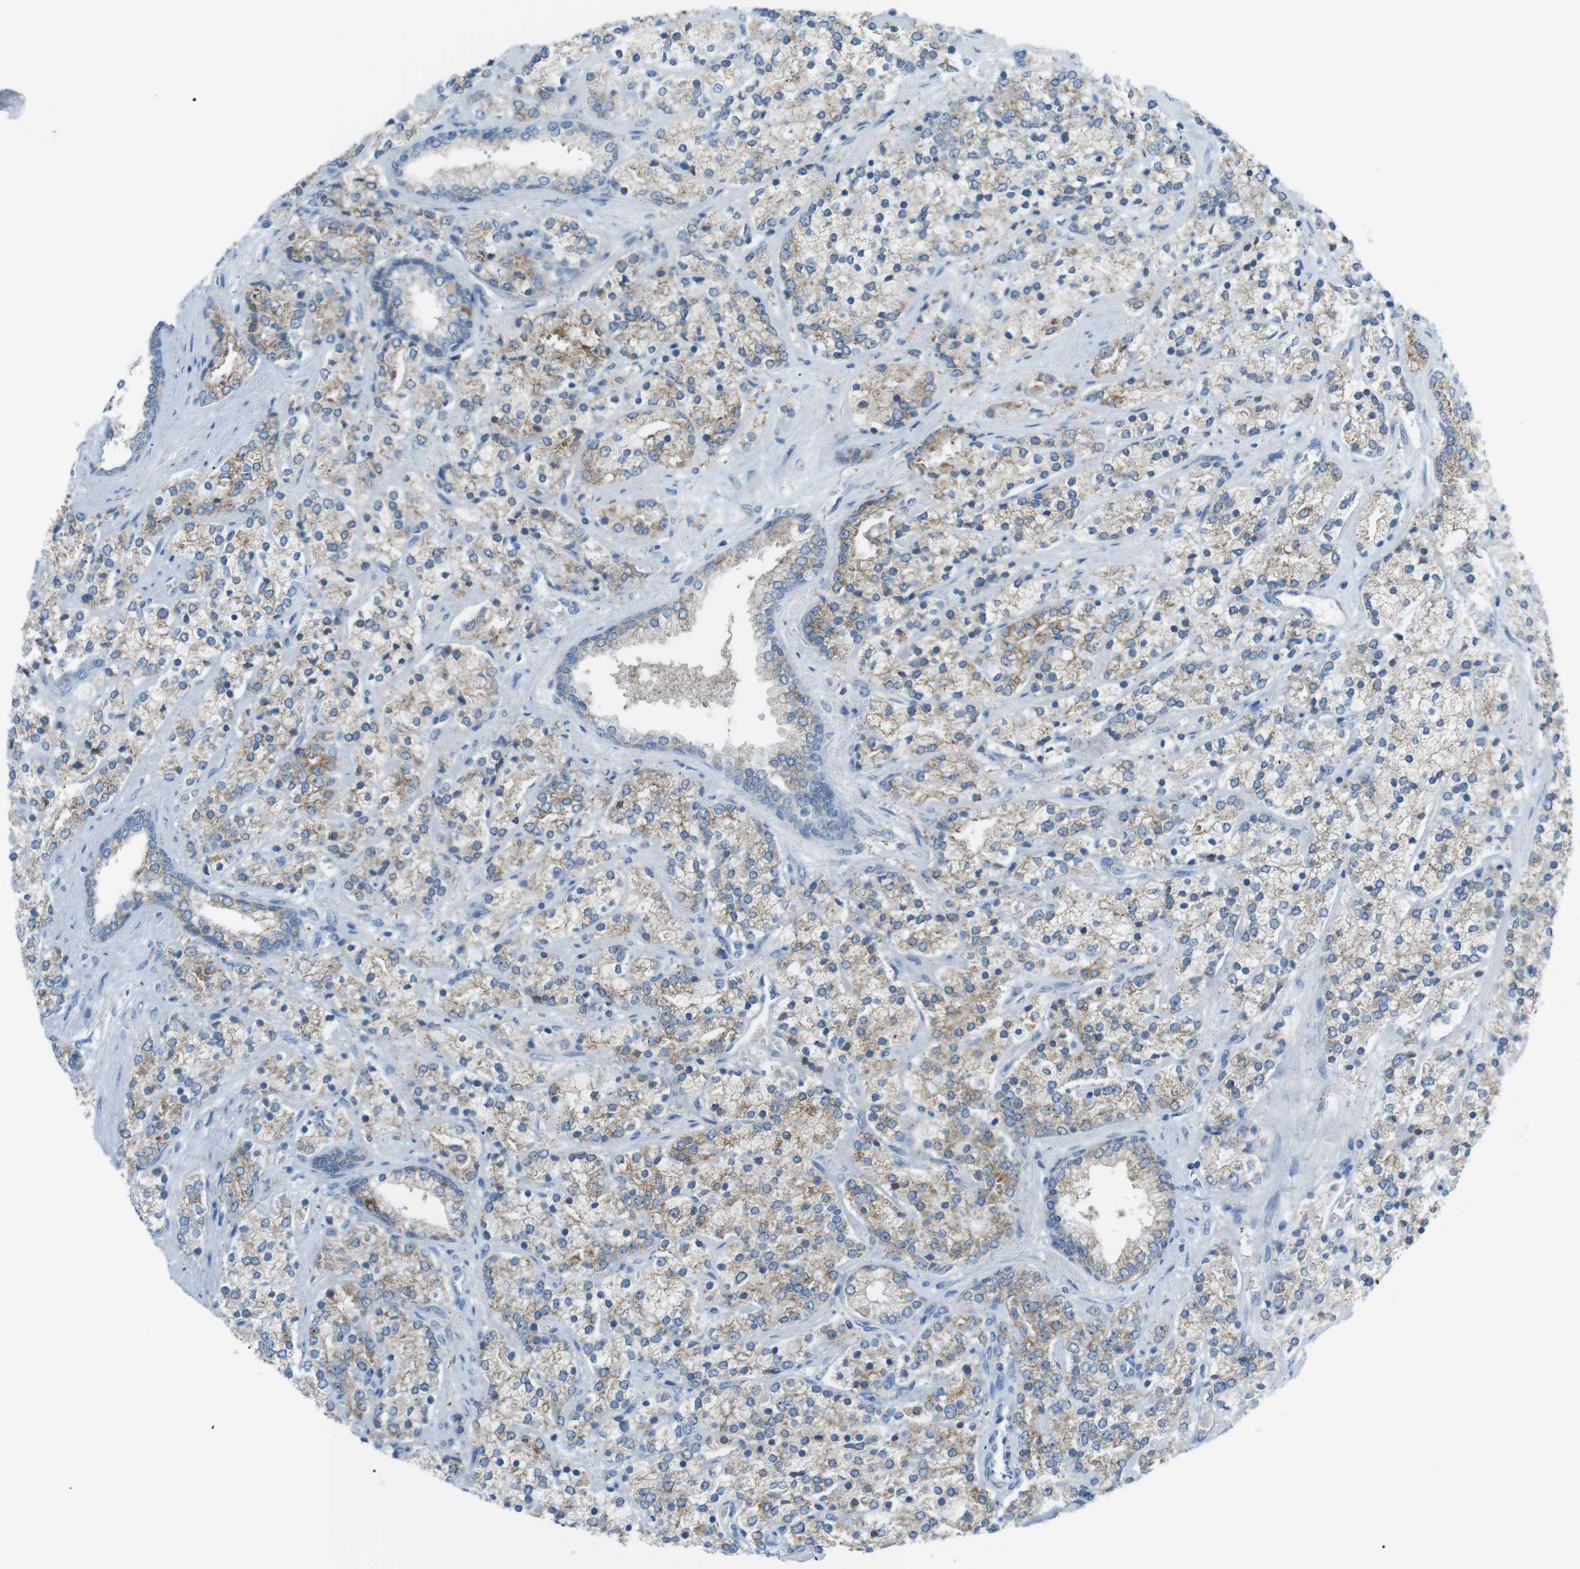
{"staining": {"intensity": "weak", "quantity": ">75%", "location": "cytoplasmic/membranous"}, "tissue": "prostate cancer", "cell_type": "Tumor cells", "image_type": "cancer", "snomed": [{"axis": "morphology", "description": "Adenocarcinoma, High grade"}, {"axis": "topography", "description": "Prostate"}], "caption": "A brown stain shows weak cytoplasmic/membranous positivity of a protein in adenocarcinoma (high-grade) (prostate) tumor cells. (brown staining indicates protein expression, while blue staining denotes nuclei).", "gene": "VAMP1", "patient": {"sex": "male", "age": 71}}